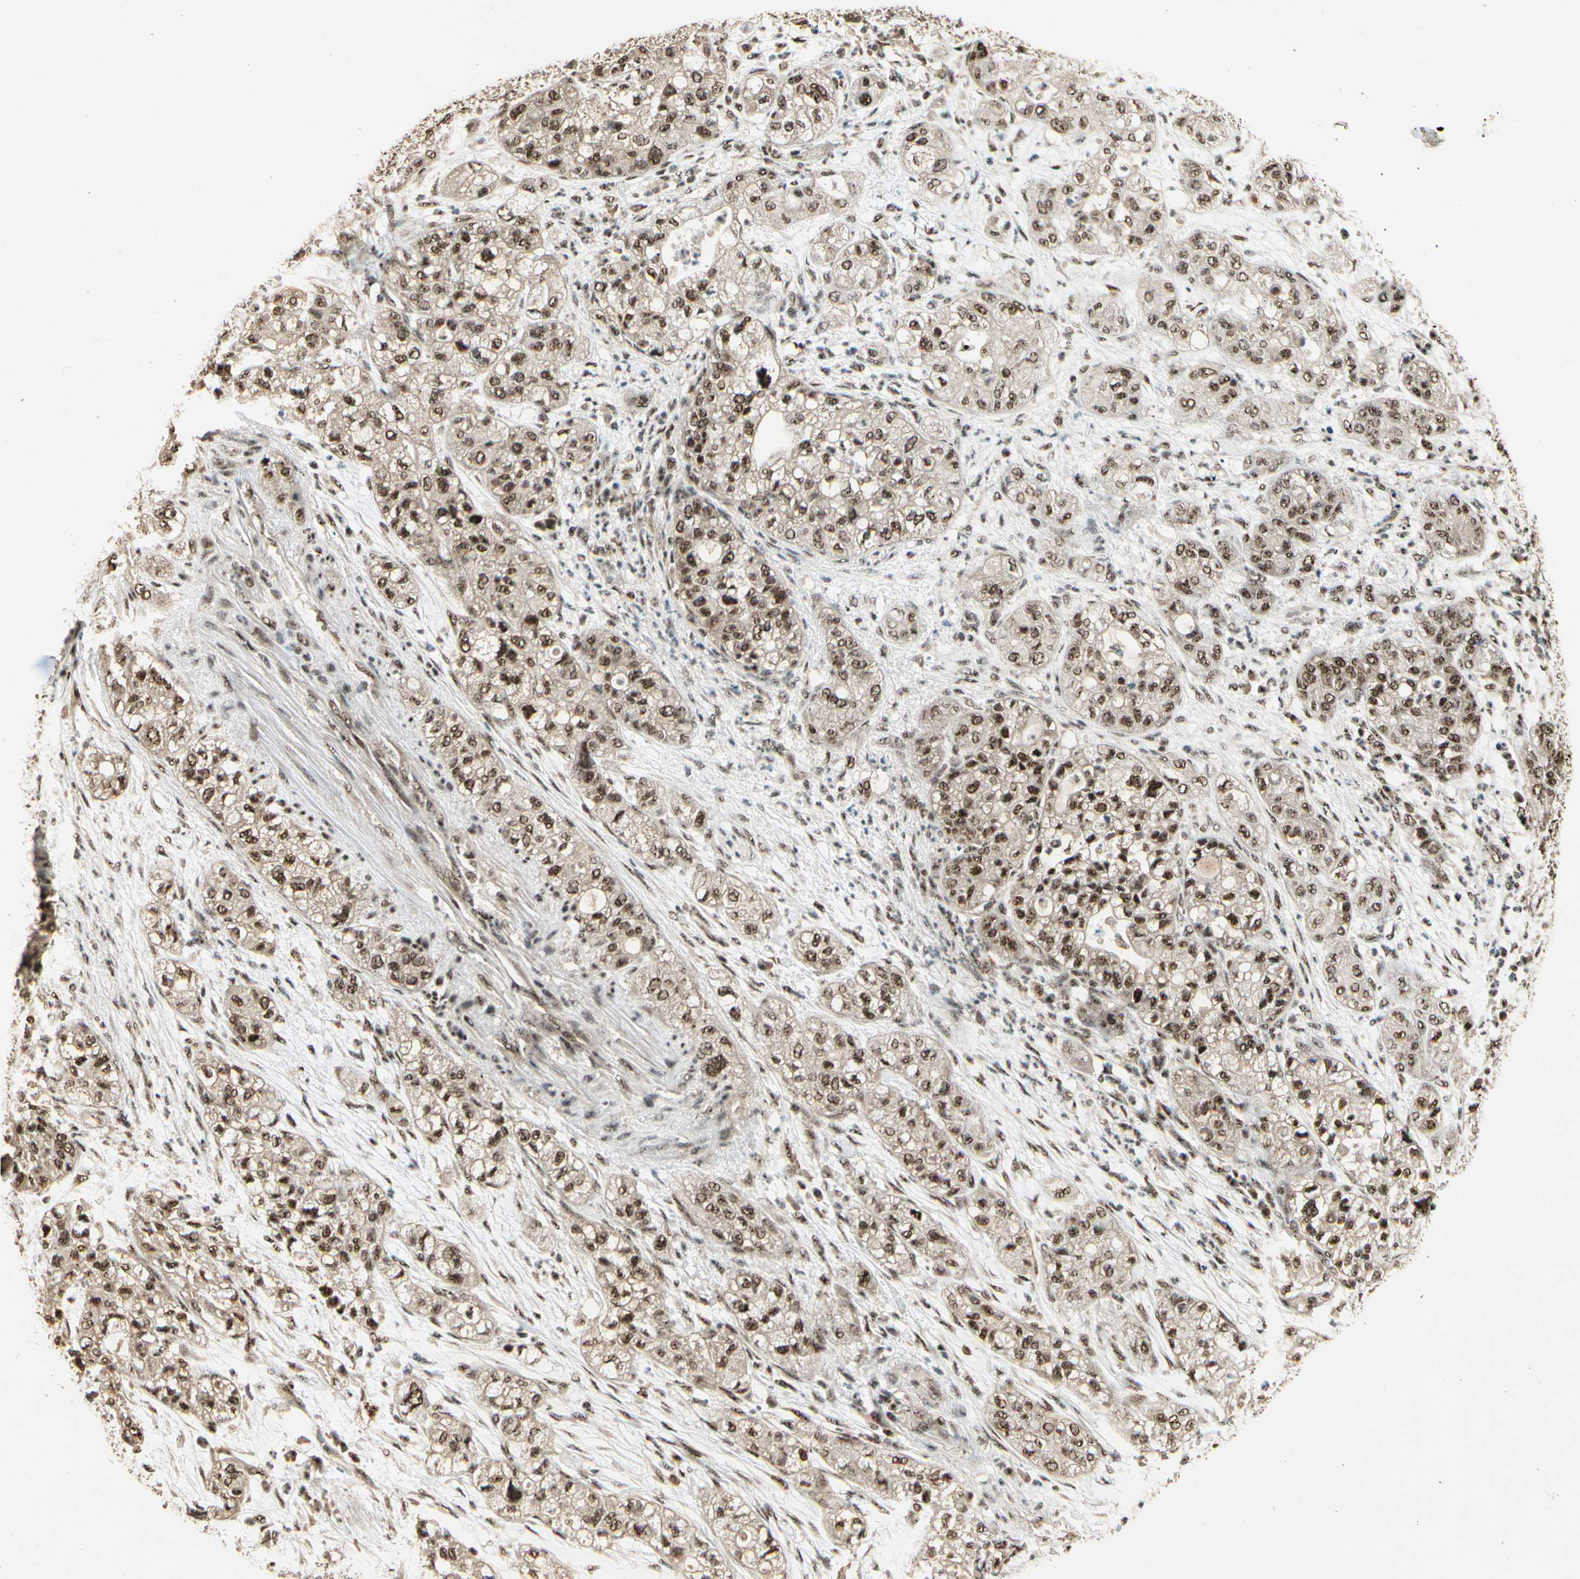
{"staining": {"intensity": "moderate", "quantity": ">75%", "location": "cytoplasmic/membranous,nuclear"}, "tissue": "pancreatic cancer", "cell_type": "Tumor cells", "image_type": "cancer", "snomed": [{"axis": "morphology", "description": "Adenocarcinoma, NOS"}, {"axis": "topography", "description": "Pancreas"}], "caption": "An image of adenocarcinoma (pancreatic) stained for a protein demonstrates moderate cytoplasmic/membranous and nuclear brown staining in tumor cells.", "gene": "RBM25", "patient": {"sex": "female", "age": 78}}